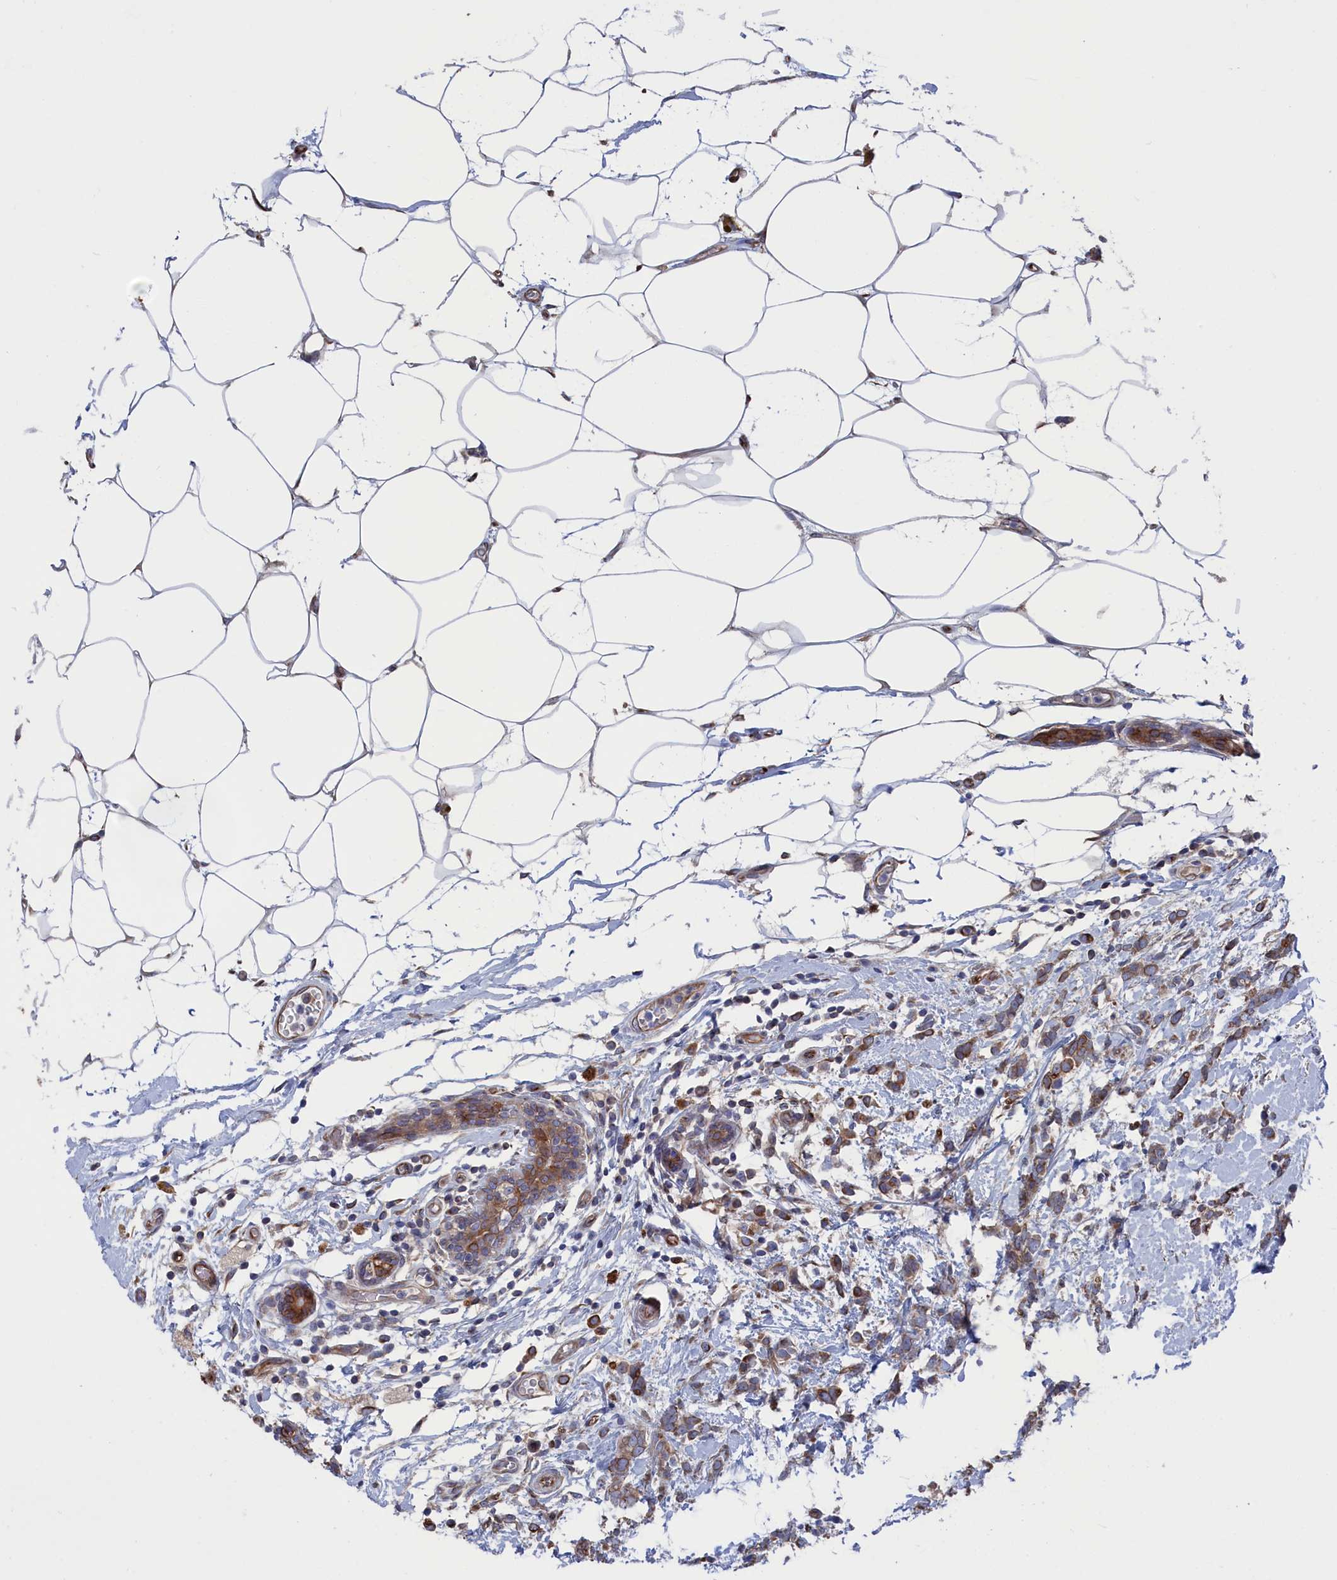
{"staining": {"intensity": "moderate", "quantity": "<25%", "location": "cytoplasmic/membranous"}, "tissue": "breast cancer", "cell_type": "Tumor cells", "image_type": "cancer", "snomed": [{"axis": "morphology", "description": "Lobular carcinoma"}, {"axis": "topography", "description": "Breast"}], "caption": "A histopathology image showing moderate cytoplasmic/membranous expression in about <25% of tumor cells in breast cancer (lobular carcinoma), as visualized by brown immunohistochemical staining.", "gene": "NUTF2", "patient": {"sex": "female", "age": 58}}